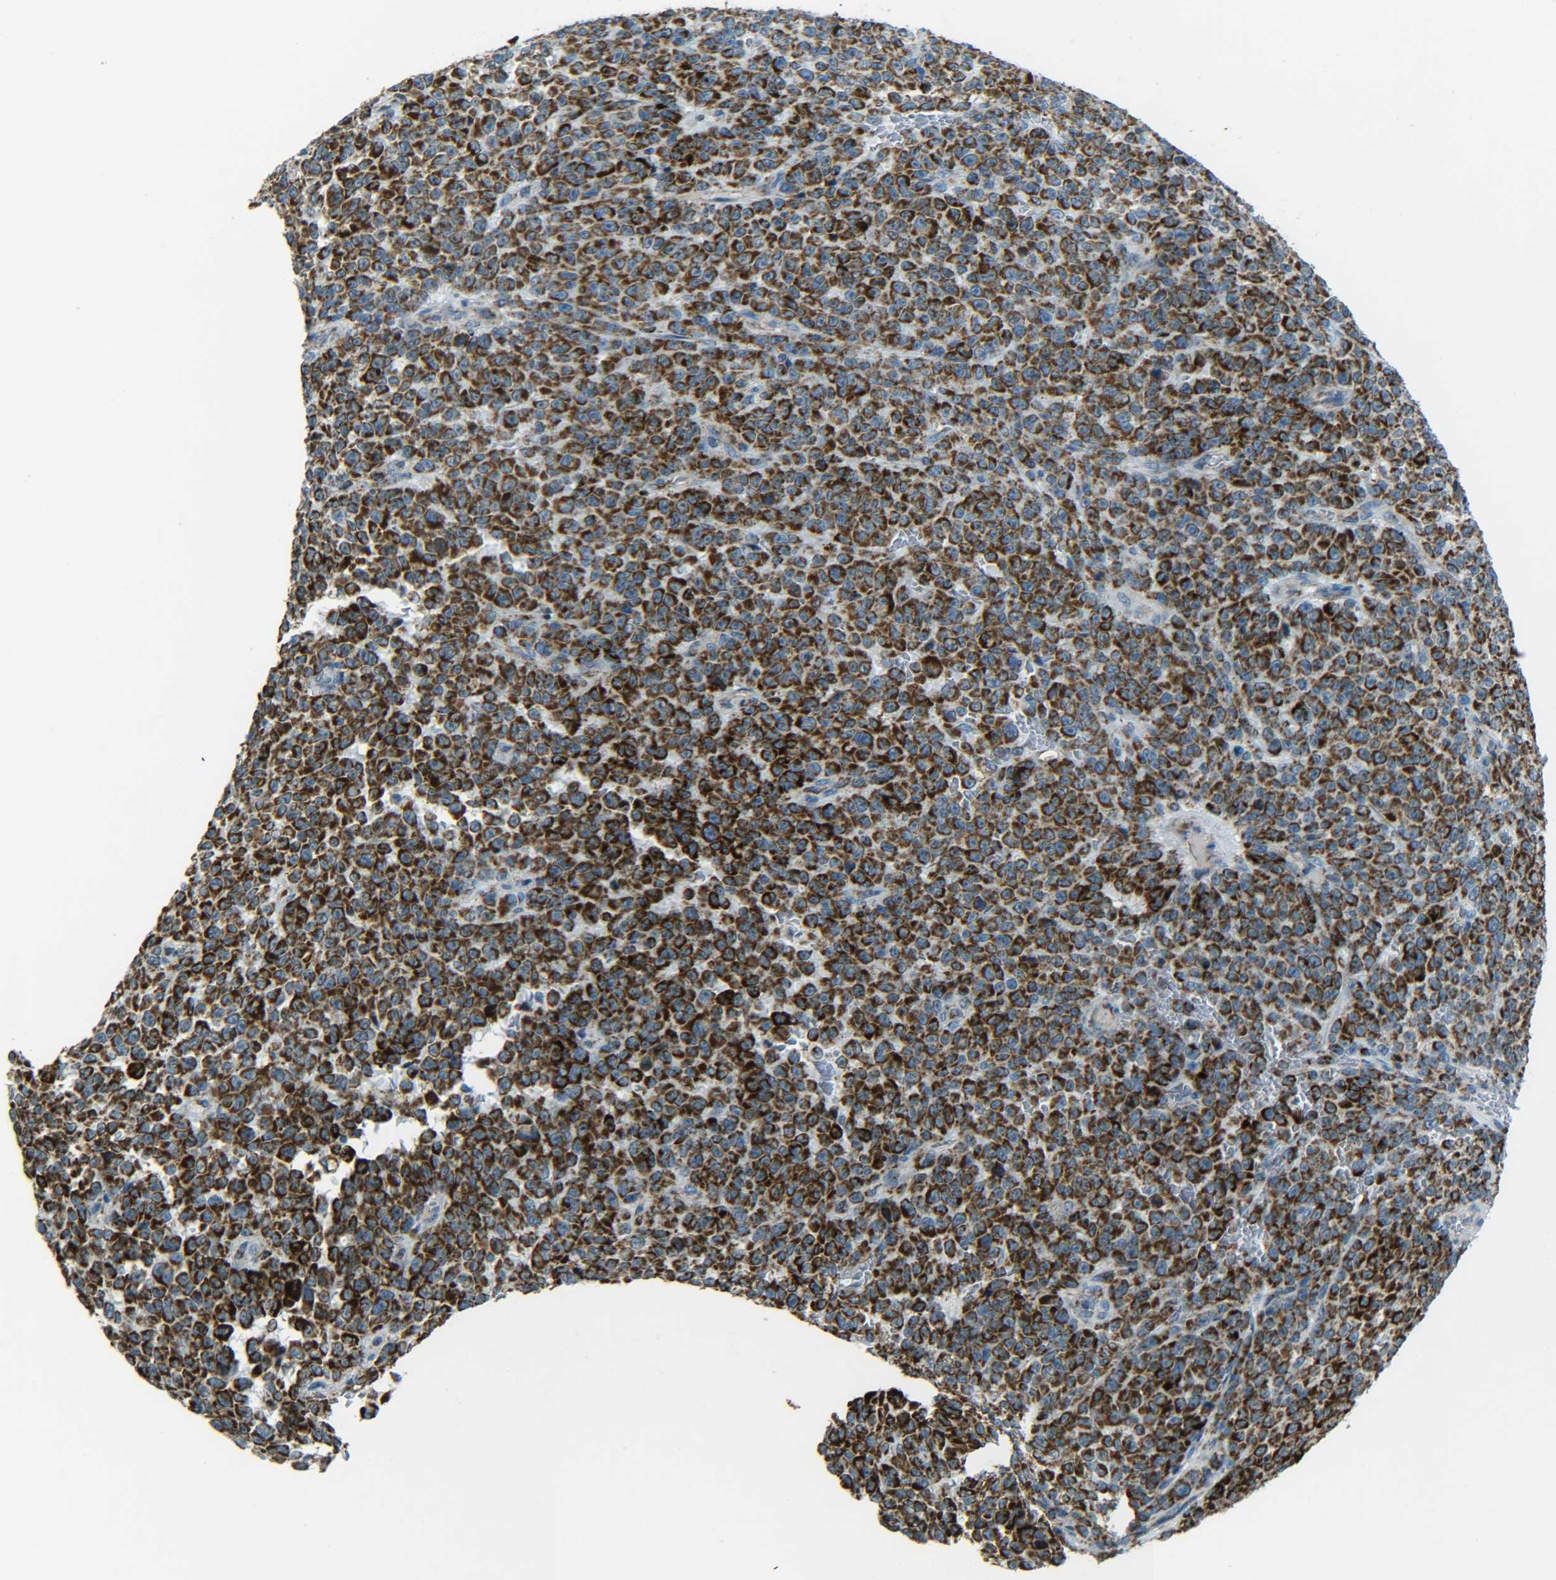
{"staining": {"intensity": "moderate", "quantity": ">75%", "location": "cytoplasmic/membranous"}, "tissue": "melanoma", "cell_type": "Tumor cells", "image_type": "cancer", "snomed": [{"axis": "morphology", "description": "Malignant melanoma, NOS"}, {"axis": "topography", "description": "Skin"}], "caption": "This image shows immunohistochemistry staining of melanoma, with medium moderate cytoplasmic/membranous positivity in about >75% of tumor cells.", "gene": "CYB5R1", "patient": {"sex": "female", "age": 82}}